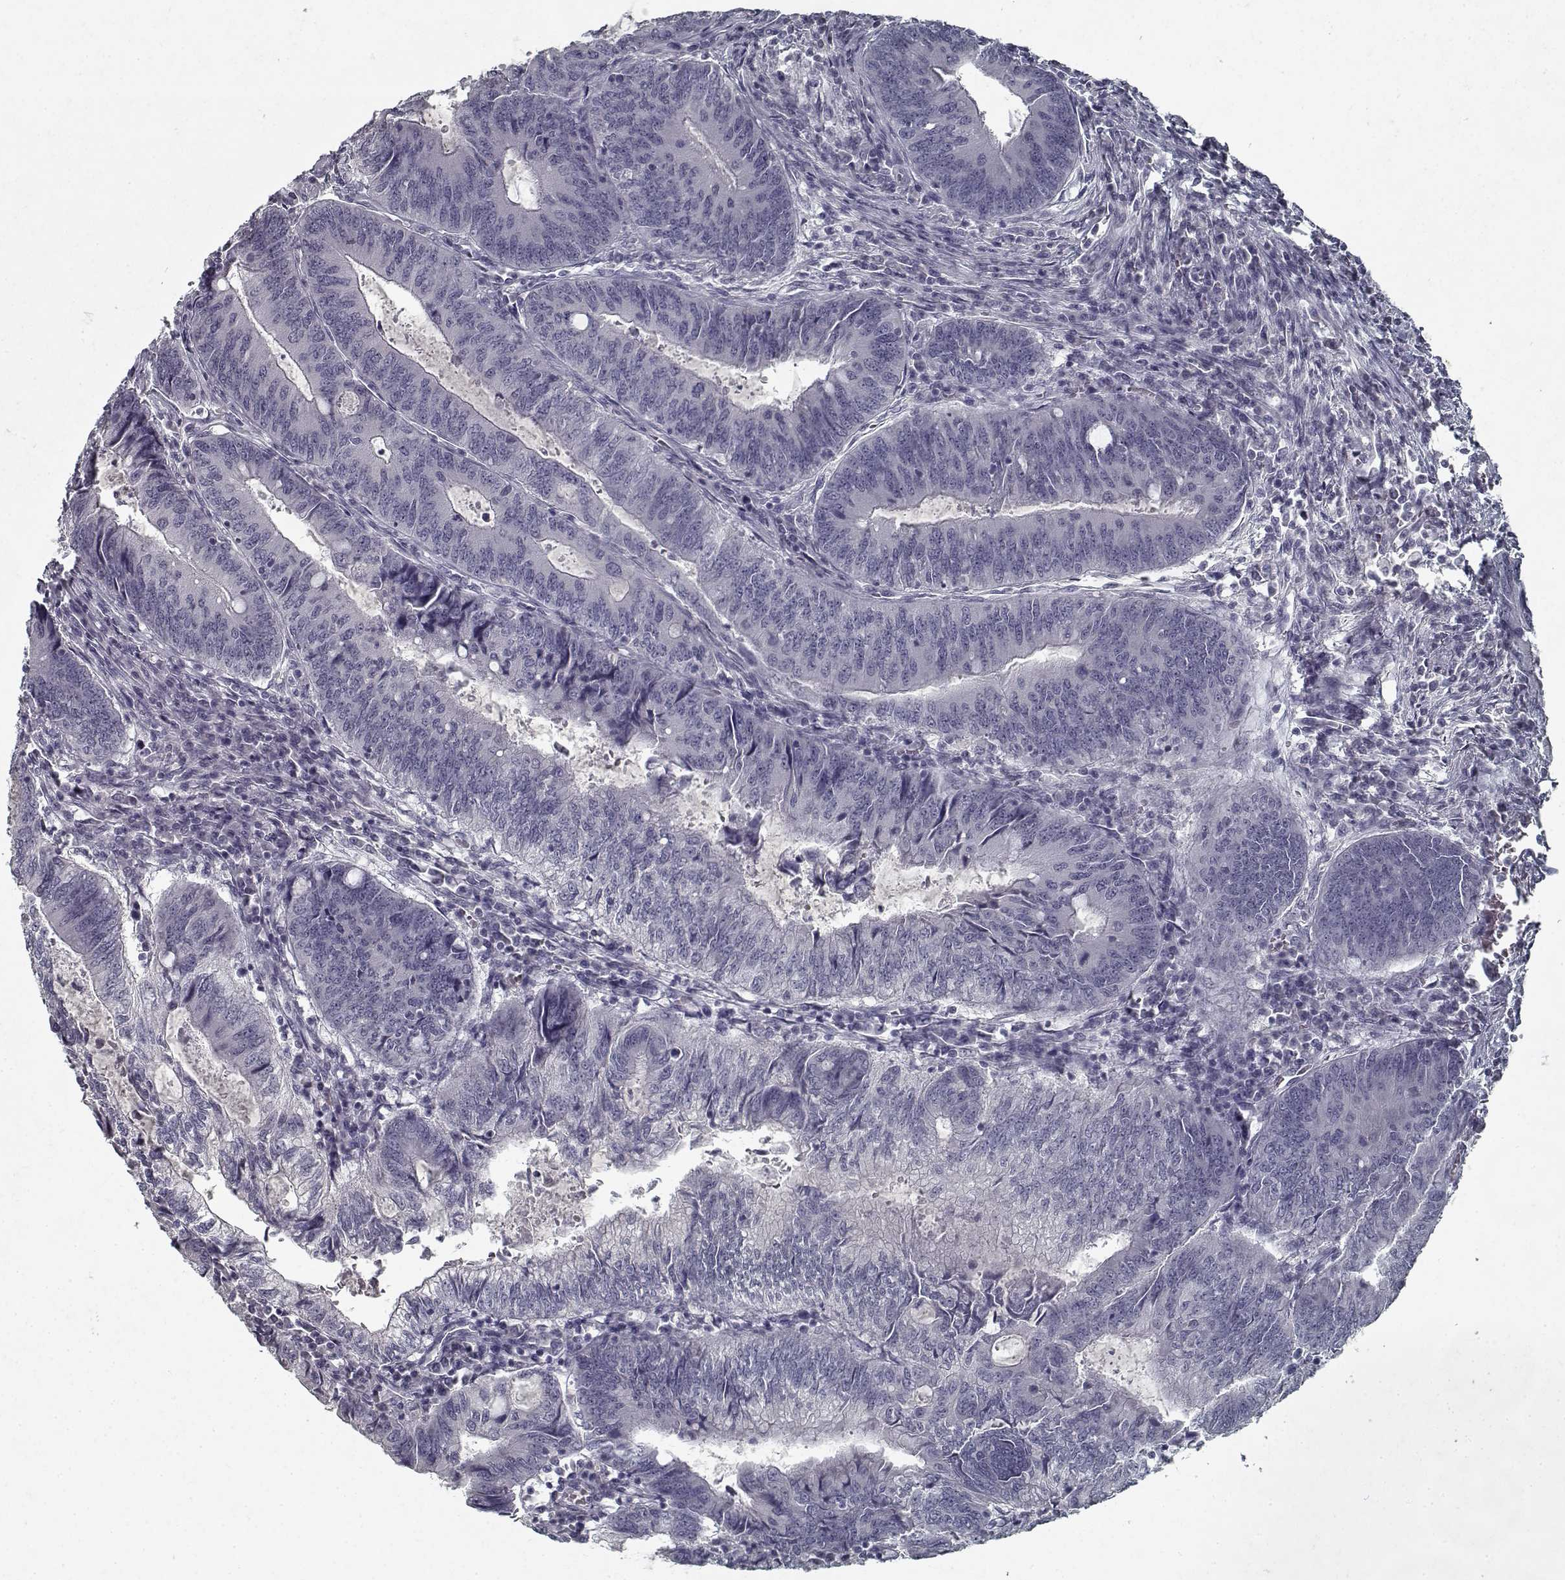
{"staining": {"intensity": "negative", "quantity": "none", "location": "none"}, "tissue": "colorectal cancer", "cell_type": "Tumor cells", "image_type": "cancer", "snomed": [{"axis": "morphology", "description": "Adenocarcinoma, NOS"}, {"axis": "topography", "description": "Colon"}], "caption": "Image shows no protein expression in tumor cells of colorectal cancer tissue.", "gene": "GAD2", "patient": {"sex": "male", "age": 67}}